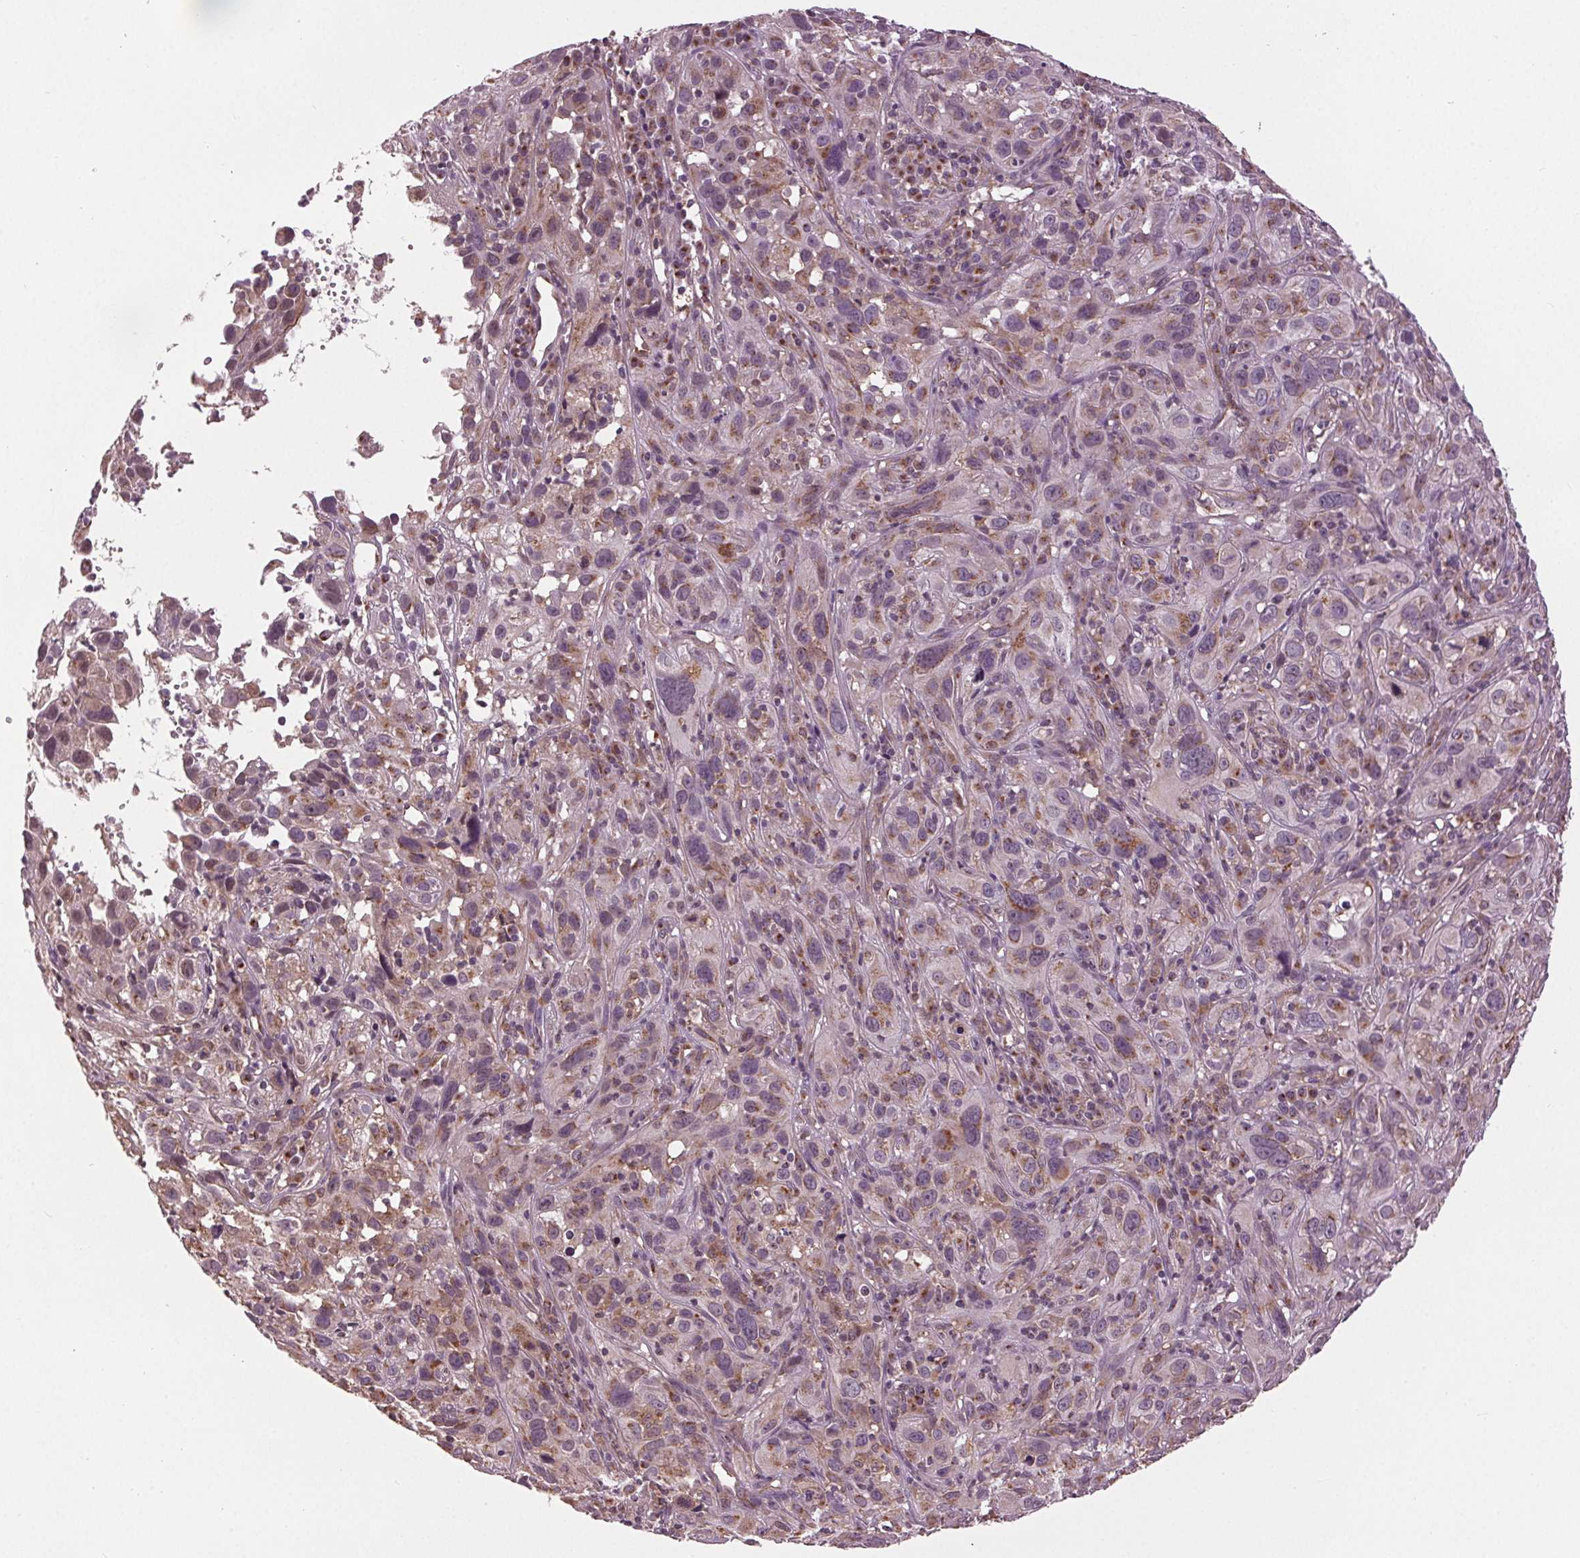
{"staining": {"intensity": "weak", "quantity": ">75%", "location": "cytoplasmic/membranous"}, "tissue": "cervical cancer", "cell_type": "Tumor cells", "image_type": "cancer", "snomed": [{"axis": "morphology", "description": "Squamous cell carcinoma, NOS"}, {"axis": "topography", "description": "Cervix"}], "caption": "Immunohistochemistry (IHC) staining of squamous cell carcinoma (cervical), which exhibits low levels of weak cytoplasmic/membranous staining in about >75% of tumor cells indicating weak cytoplasmic/membranous protein positivity. The staining was performed using DAB (3,3'-diaminobenzidine) (brown) for protein detection and nuclei were counterstained in hematoxylin (blue).", "gene": "BSDC1", "patient": {"sex": "female", "age": 37}}